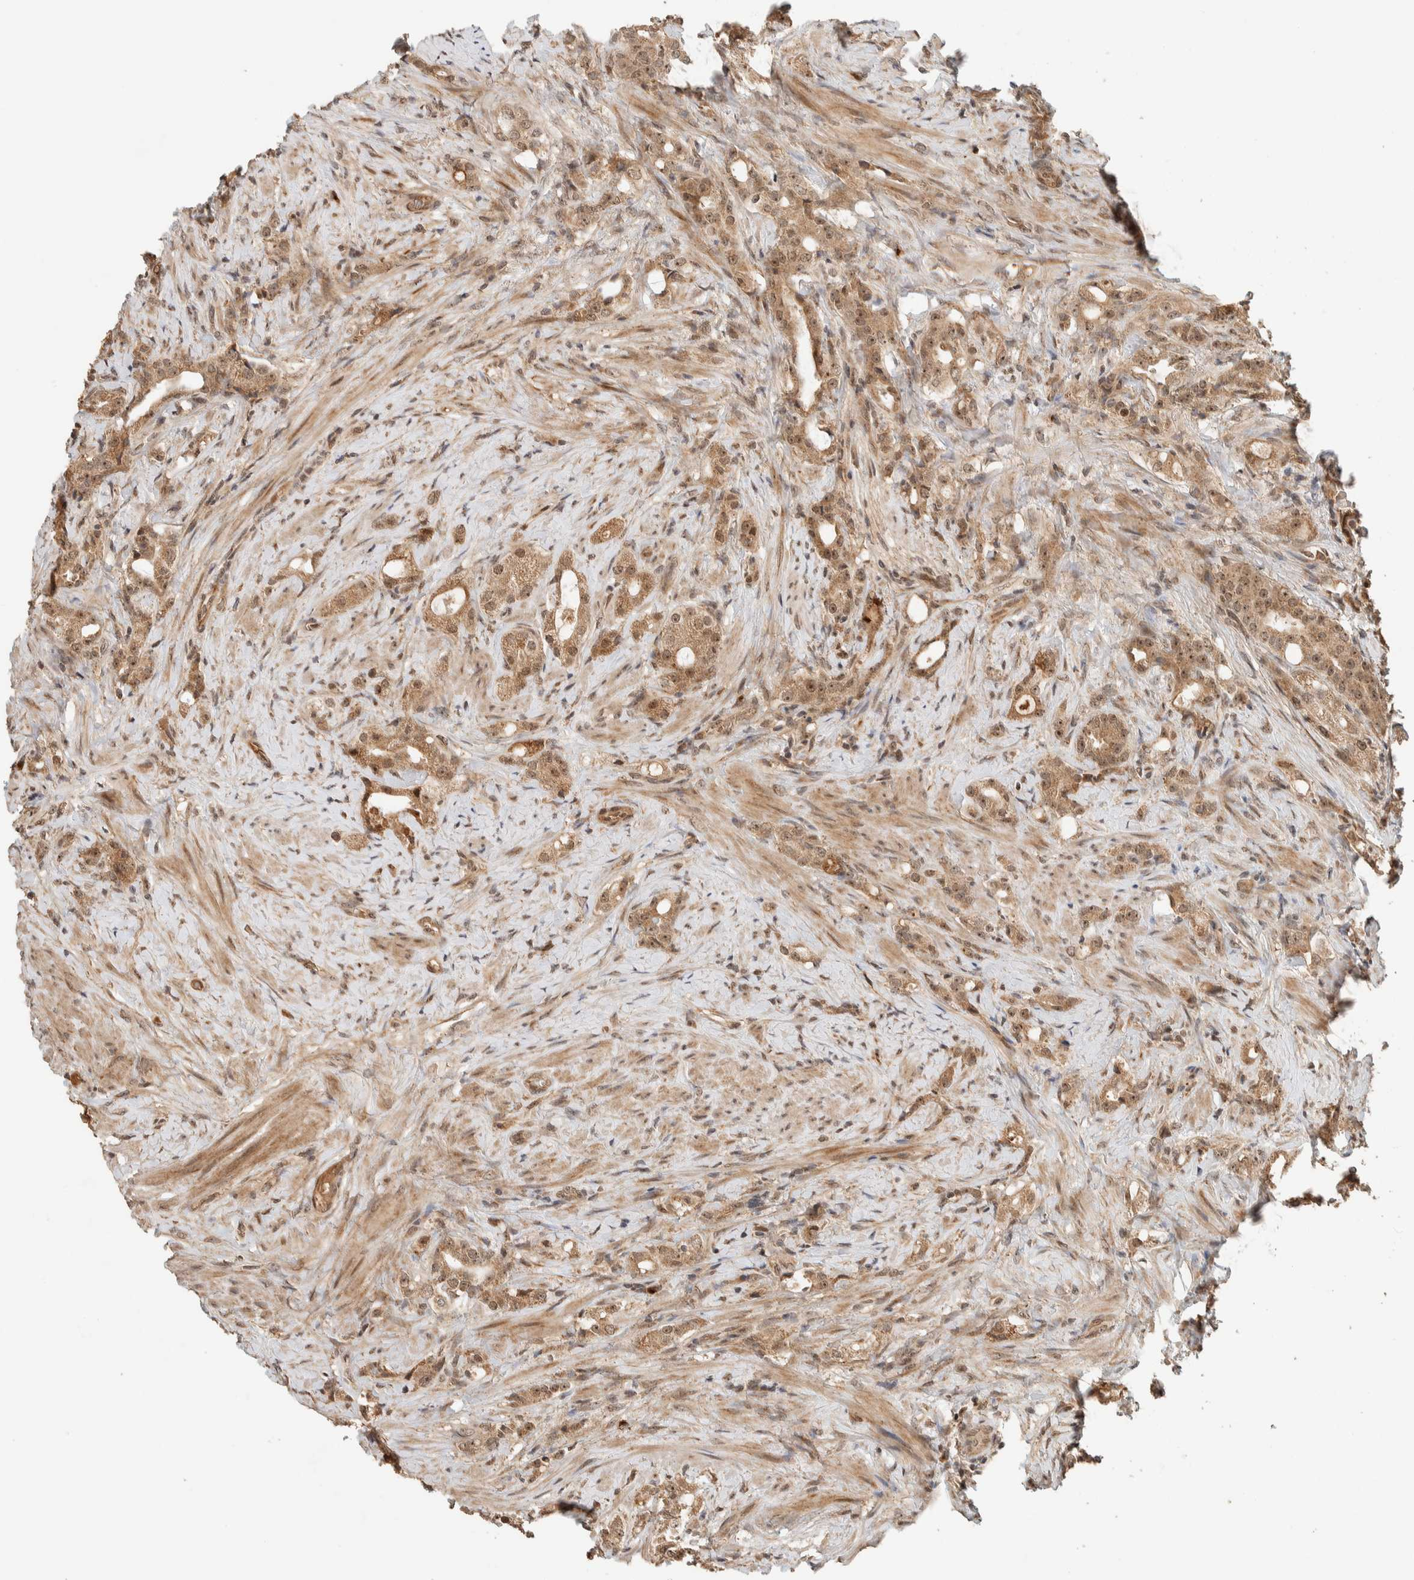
{"staining": {"intensity": "moderate", "quantity": ">75%", "location": "cytoplasmic/membranous,nuclear"}, "tissue": "prostate cancer", "cell_type": "Tumor cells", "image_type": "cancer", "snomed": [{"axis": "morphology", "description": "Adenocarcinoma, High grade"}, {"axis": "topography", "description": "Prostate"}], "caption": "This is a histology image of IHC staining of prostate cancer (adenocarcinoma (high-grade)), which shows moderate expression in the cytoplasmic/membranous and nuclear of tumor cells.", "gene": "ZBTB2", "patient": {"sex": "male", "age": 63}}